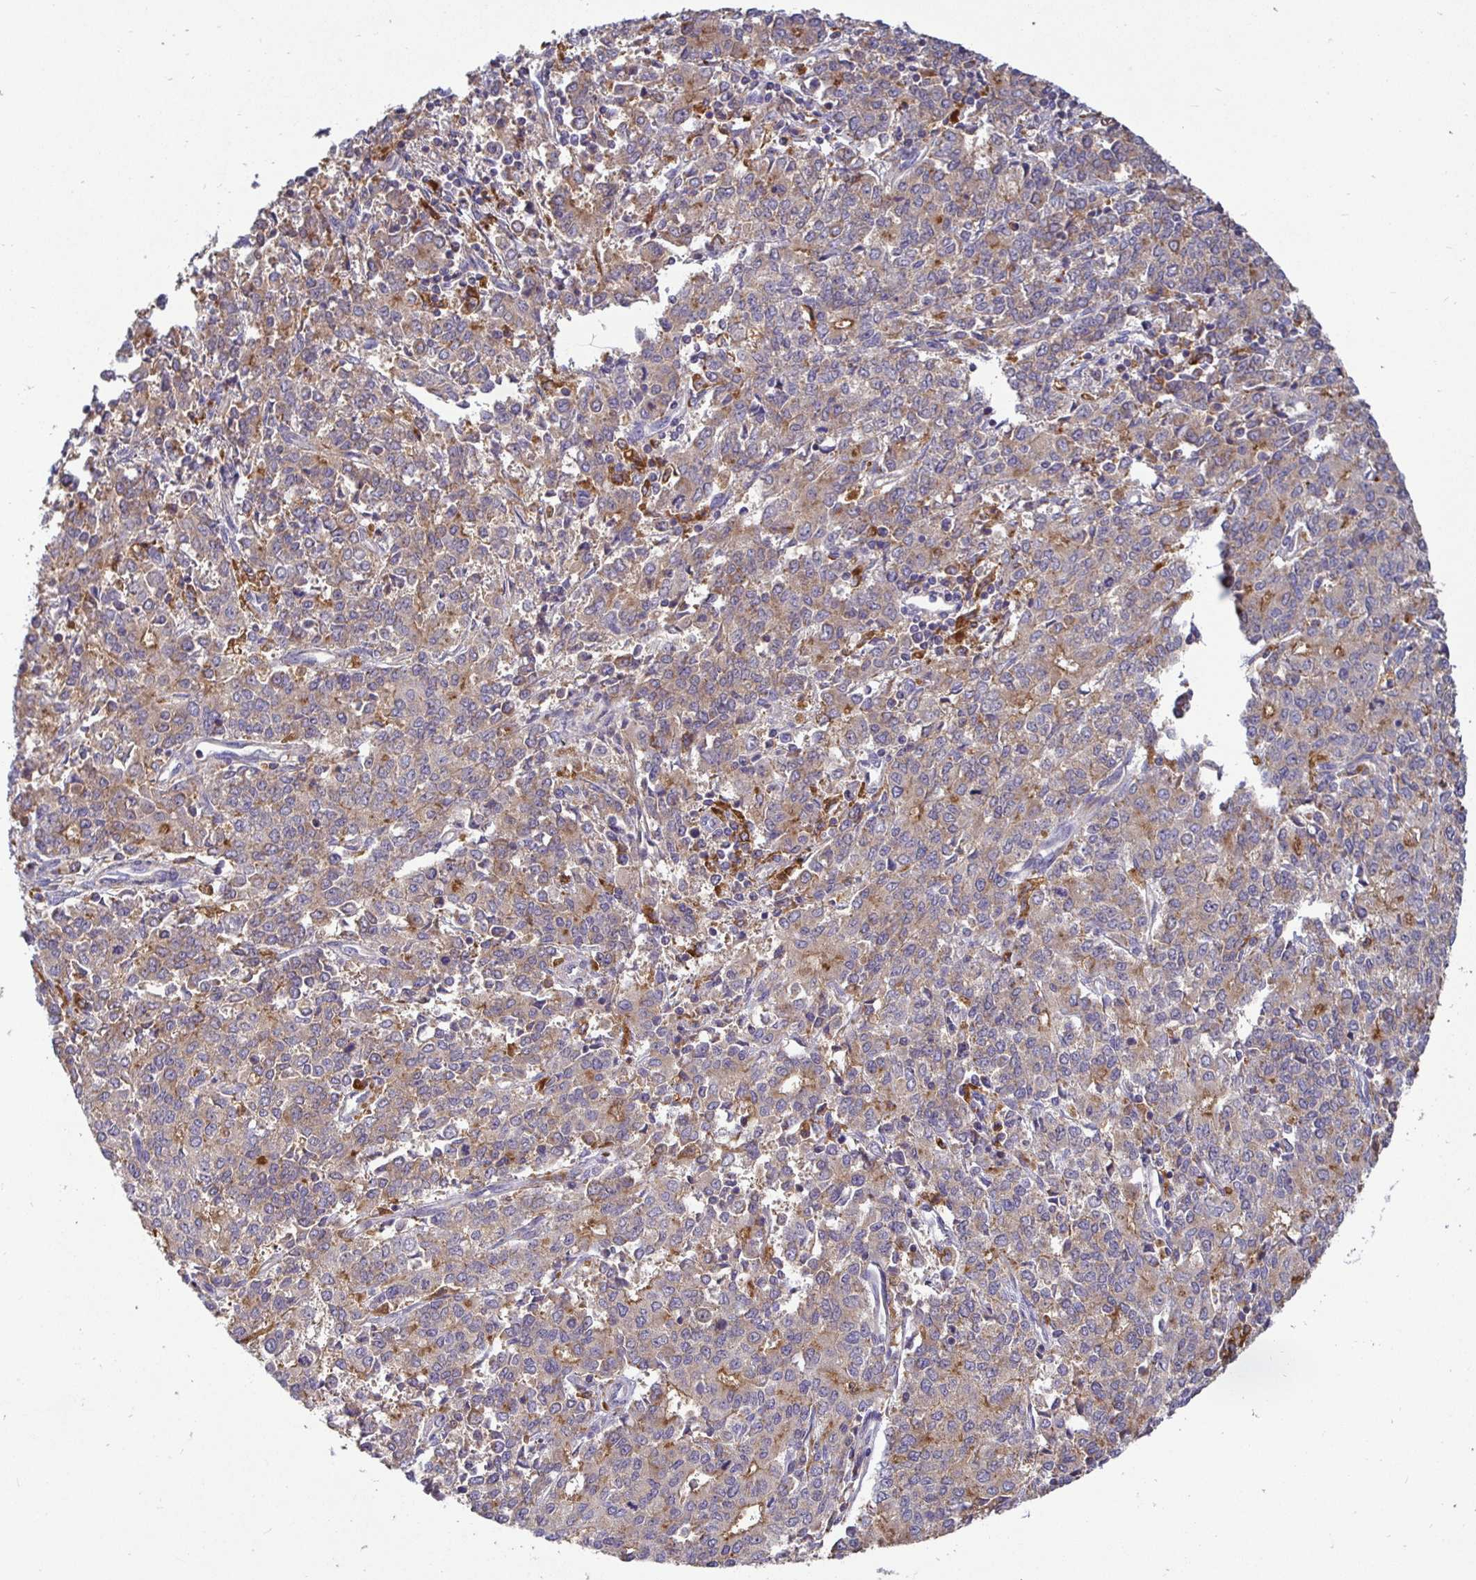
{"staining": {"intensity": "moderate", "quantity": "25%-75%", "location": "cytoplasmic/membranous"}, "tissue": "endometrial cancer", "cell_type": "Tumor cells", "image_type": "cancer", "snomed": [{"axis": "morphology", "description": "Adenocarcinoma, NOS"}, {"axis": "topography", "description": "Endometrium"}], "caption": "Moderate cytoplasmic/membranous staining is present in approximately 25%-75% of tumor cells in endometrial adenocarcinoma.", "gene": "ATP6V1F", "patient": {"sex": "female", "age": 50}}